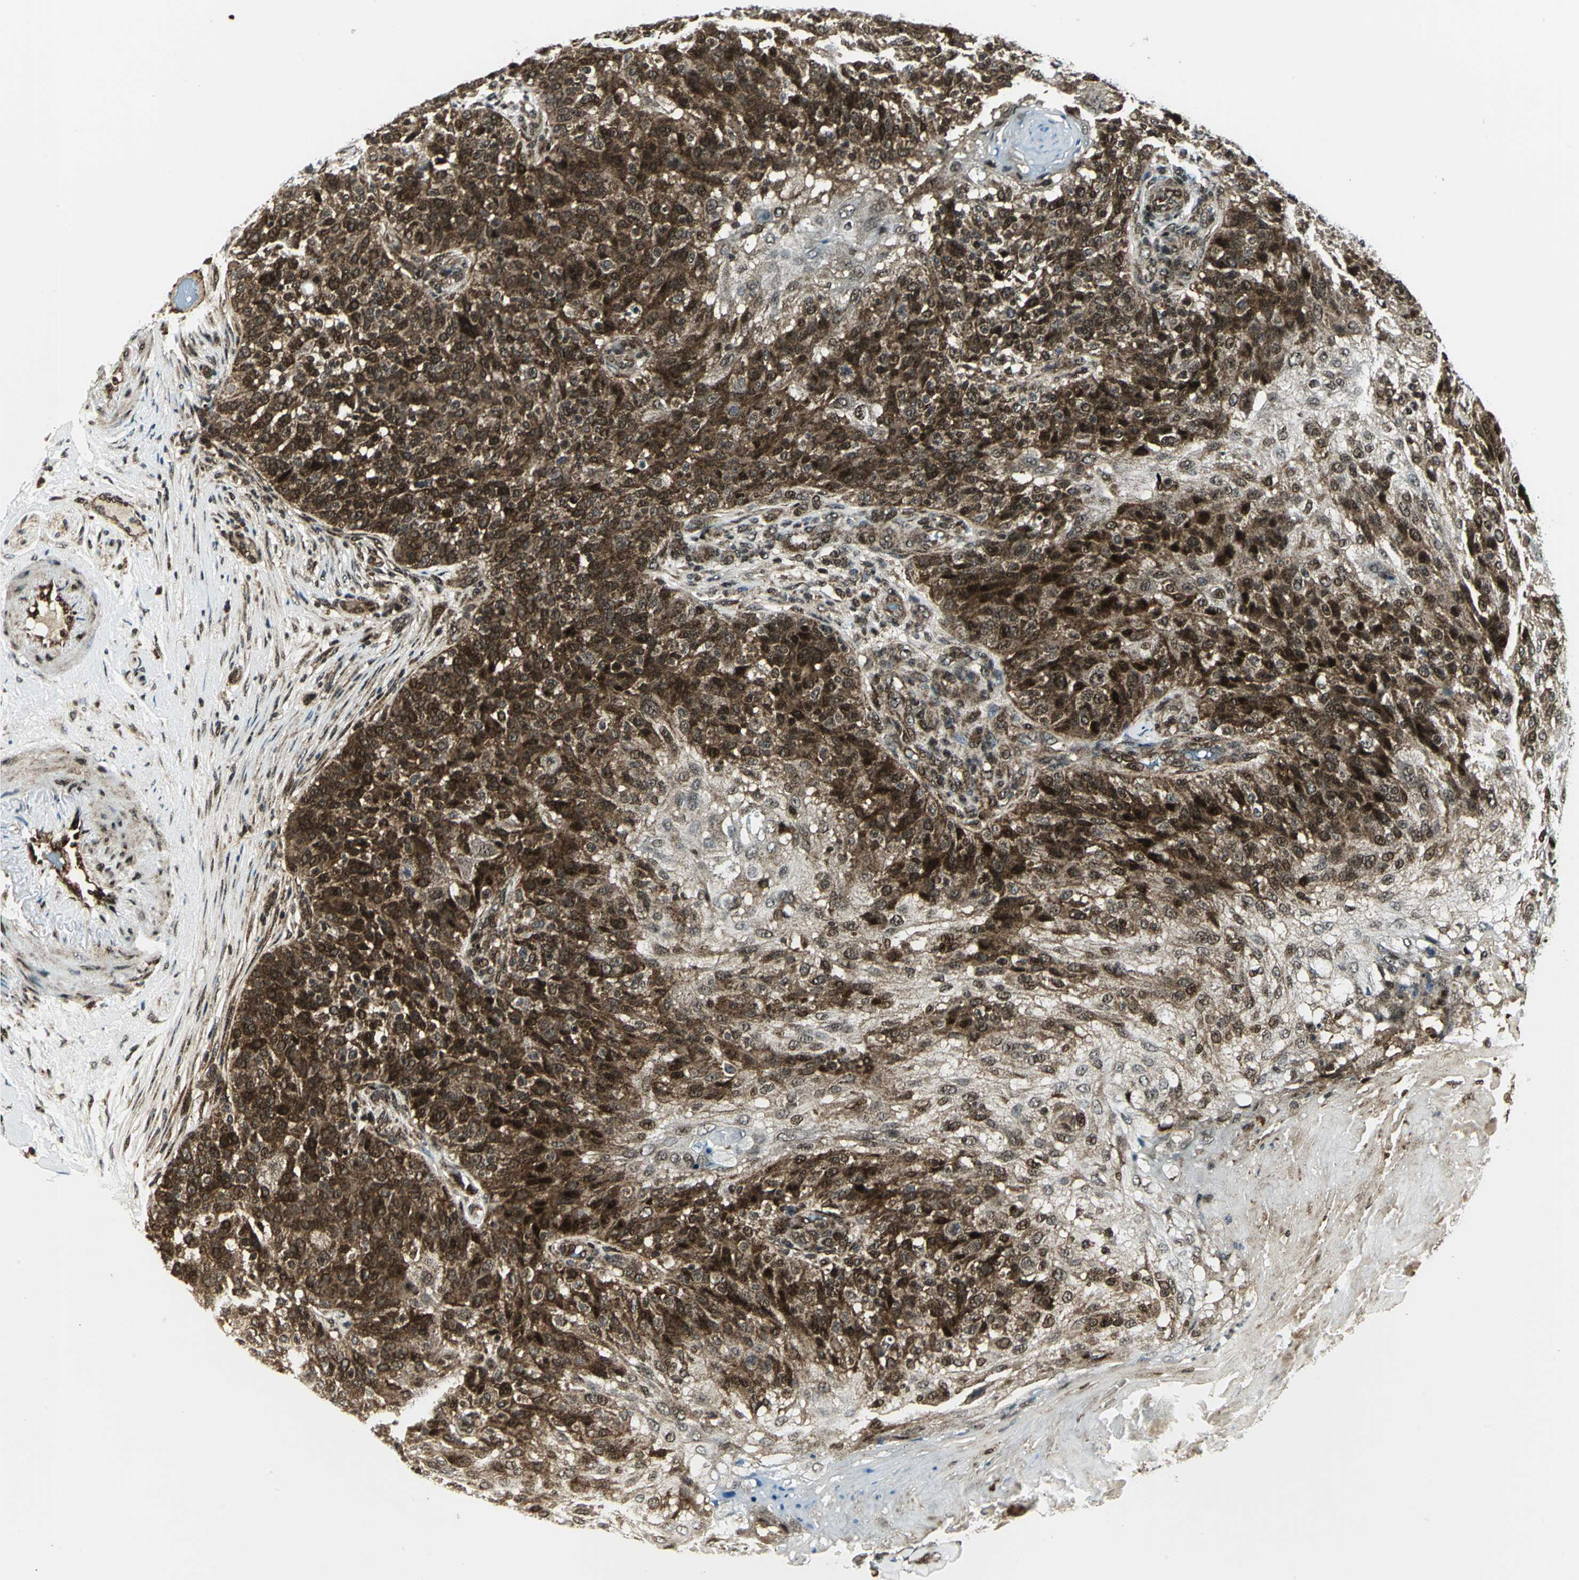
{"staining": {"intensity": "strong", "quantity": ">75%", "location": "cytoplasmic/membranous,nuclear"}, "tissue": "skin cancer", "cell_type": "Tumor cells", "image_type": "cancer", "snomed": [{"axis": "morphology", "description": "Normal tissue, NOS"}, {"axis": "morphology", "description": "Squamous cell carcinoma, NOS"}, {"axis": "topography", "description": "Skin"}], "caption": "IHC histopathology image of human skin squamous cell carcinoma stained for a protein (brown), which exhibits high levels of strong cytoplasmic/membranous and nuclear positivity in approximately >75% of tumor cells.", "gene": "COPS5", "patient": {"sex": "female", "age": 83}}